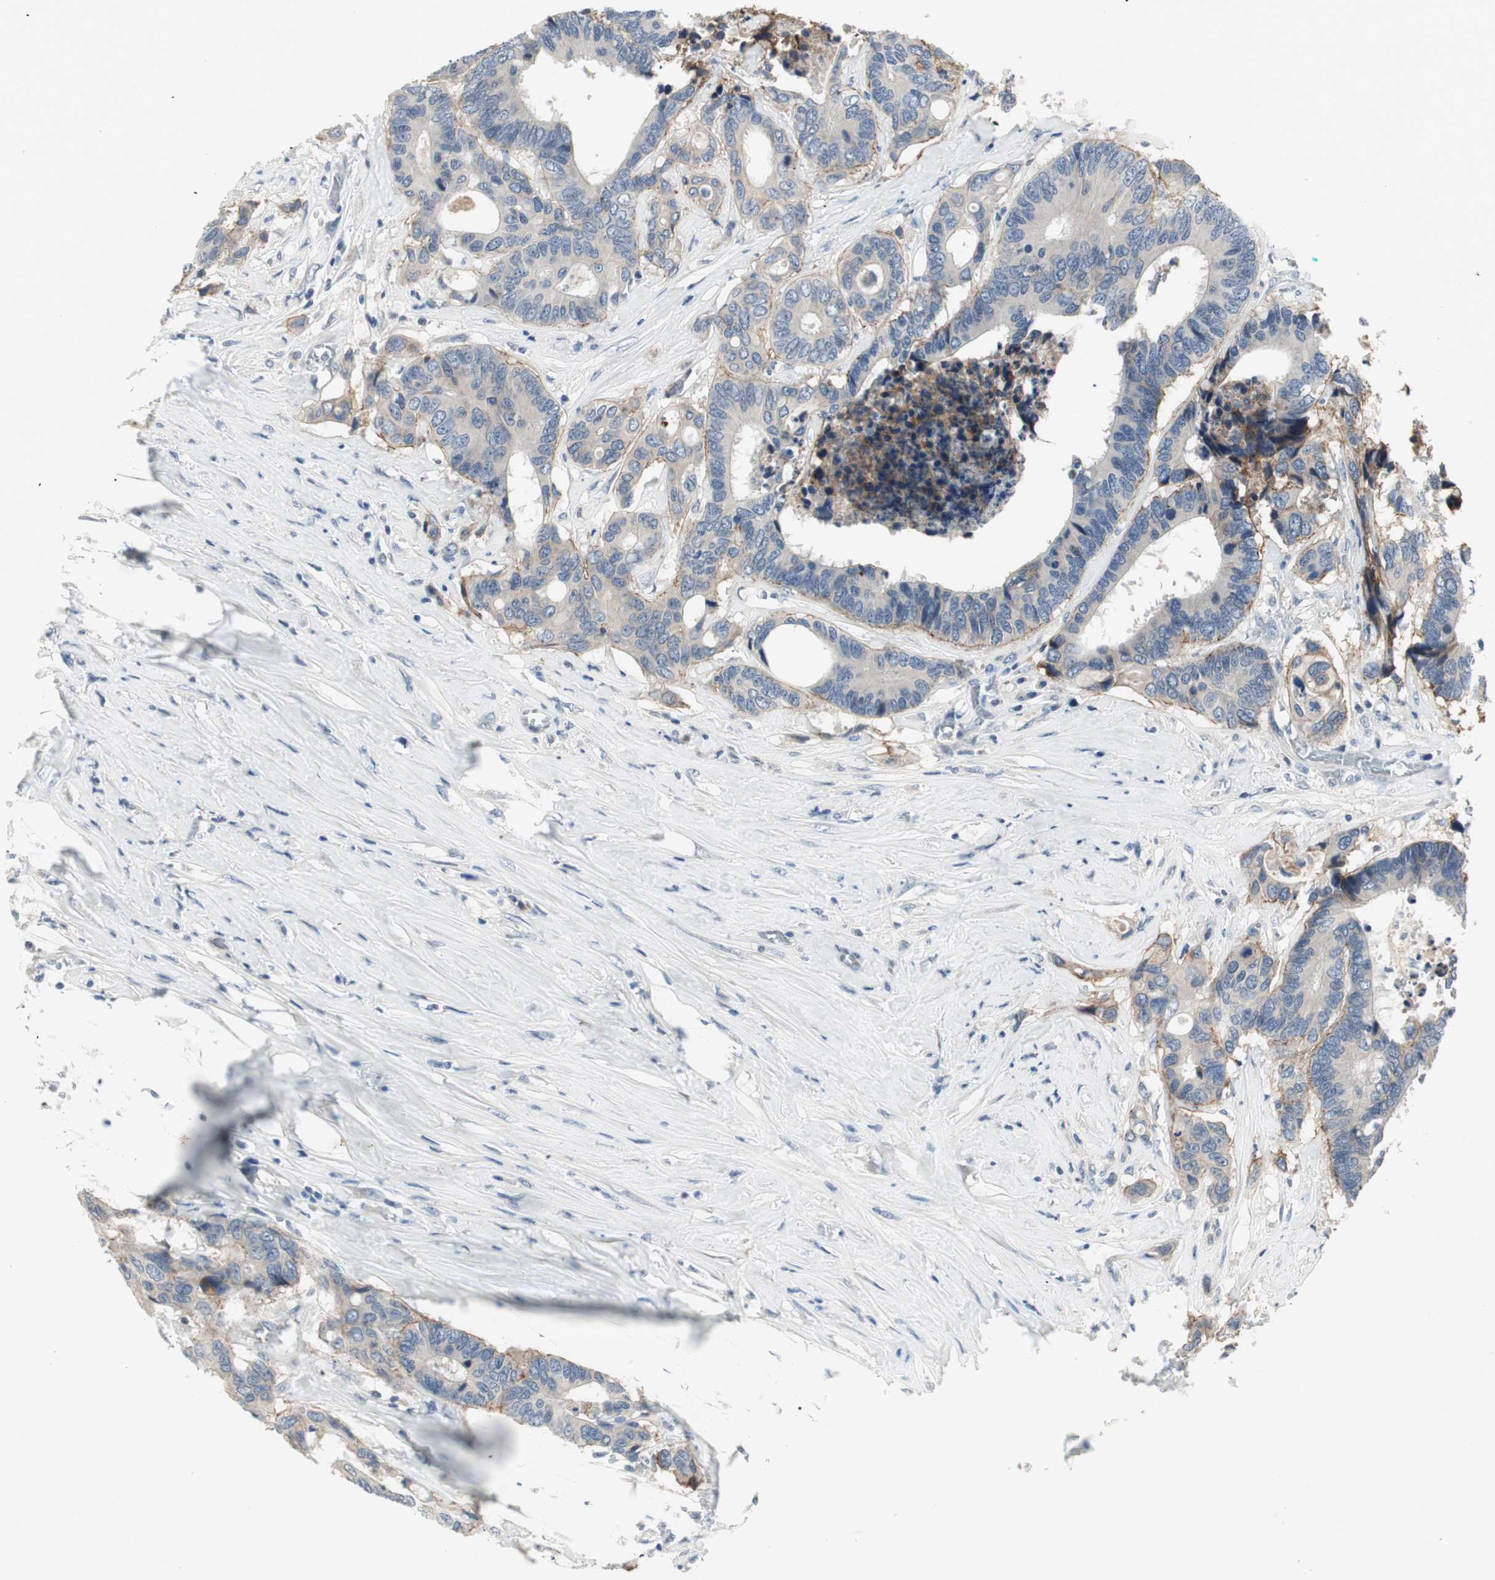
{"staining": {"intensity": "weak", "quantity": ">75%", "location": "cytoplasmic/membranous"}, "tissue": "colorectal cancer", "cell_type": "Tumor cells", "image_type": "cancer", "snomed": [{"axis": "morphology", "description": "Adenocarcinoma, NOS"}, {"axis": "topography", "description": "Rectum"}], "caption": "Tumor cells demonstrate weak cytoplasmic/membranous staining in approximately >75% of cells in colorectal cancer (adenocarcinoma).", "gene": "ITGB4", "patient": {"sex": "male", "age": 55}}